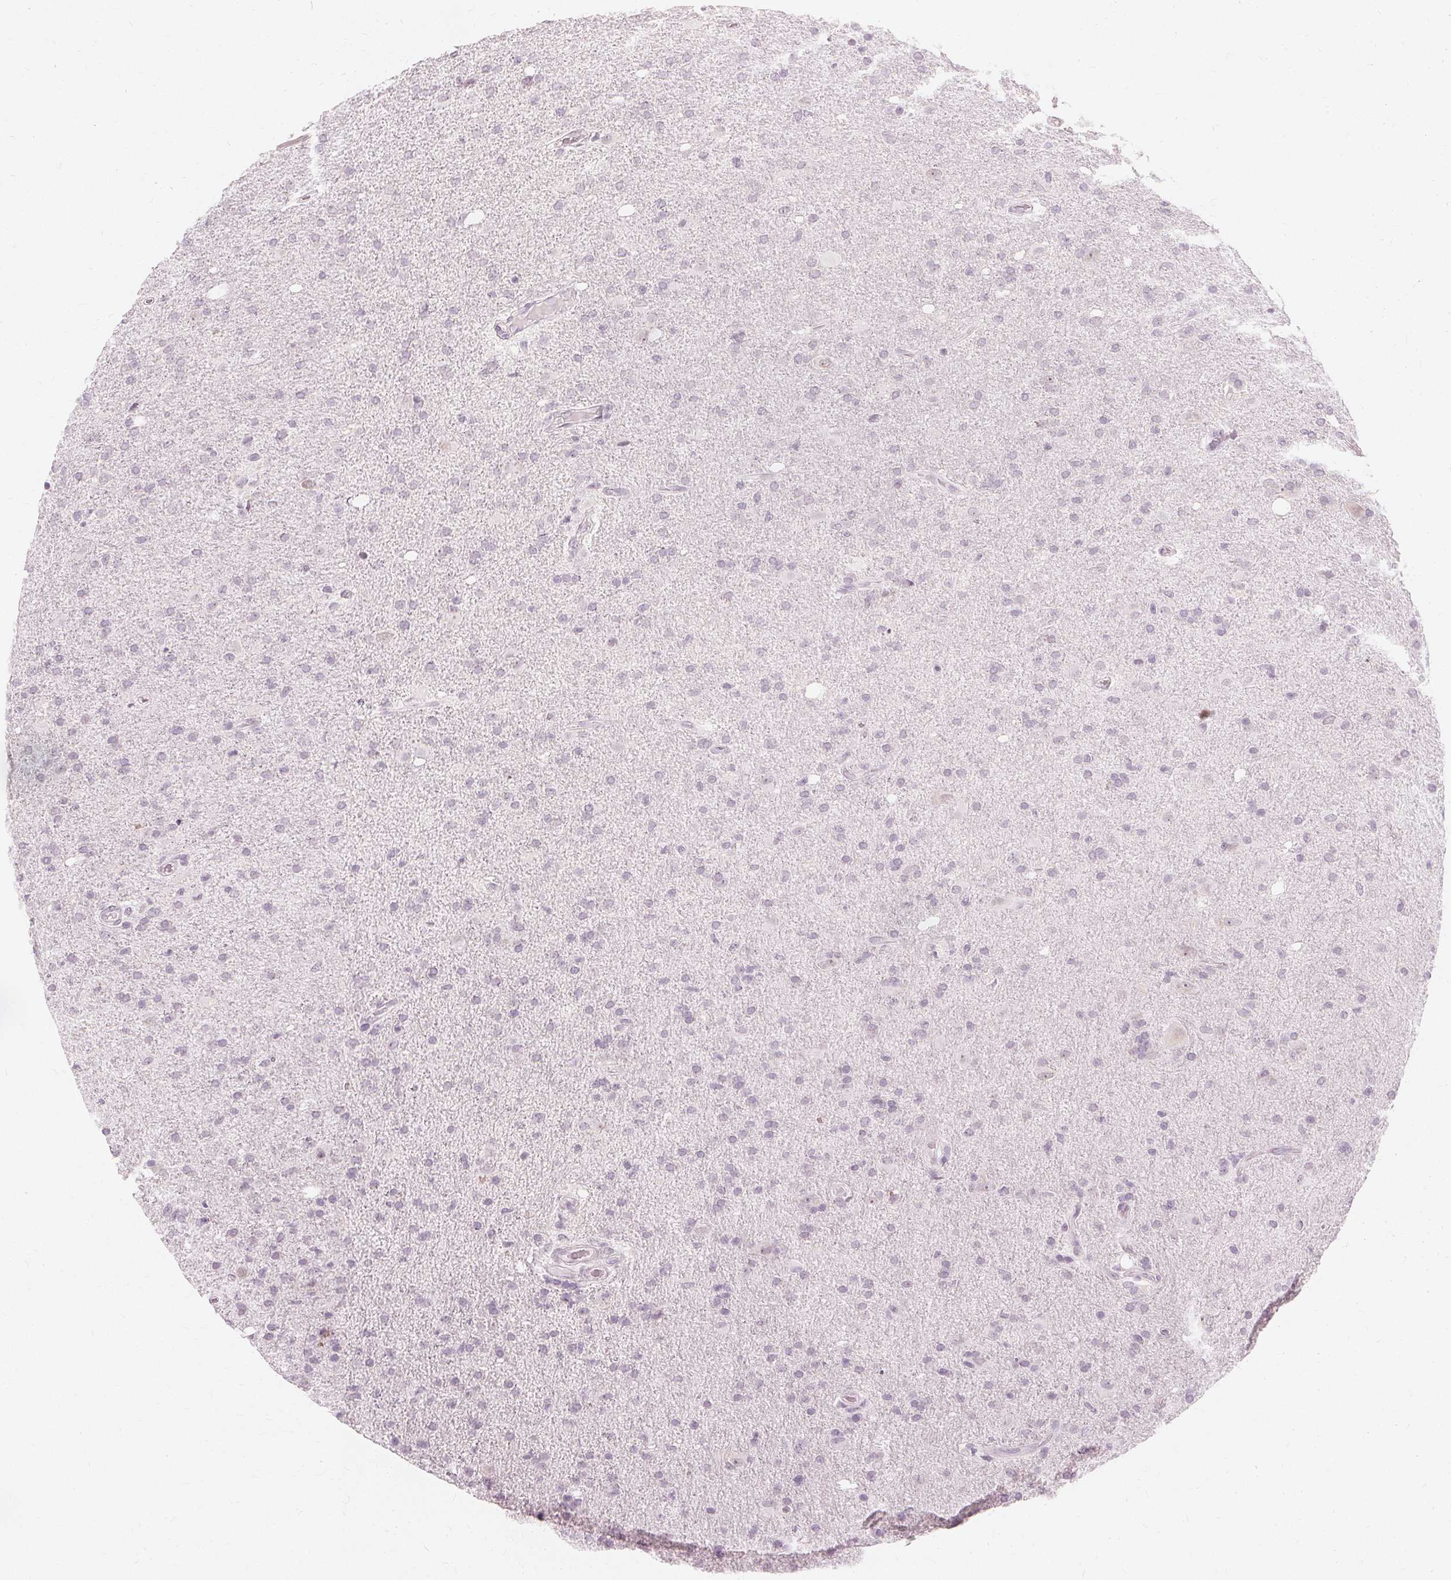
{"staining": {"intensity": "negative", "quantity": "none", "location": "none"}, "tissue": "glioma", "cell_type": "Tumor cells", "image_type": "cancer", "snomed": [{"axis": "morphology", "description": "Glioma, malignant, High grade"}, {"axis": "topography", "description": "Cerebral cortex"}], "caption": "The image reveals no significant positivity in tumor cells of glioma.", "gene": "NXPE1", "patient": {"sex": "male", "age": 70}}